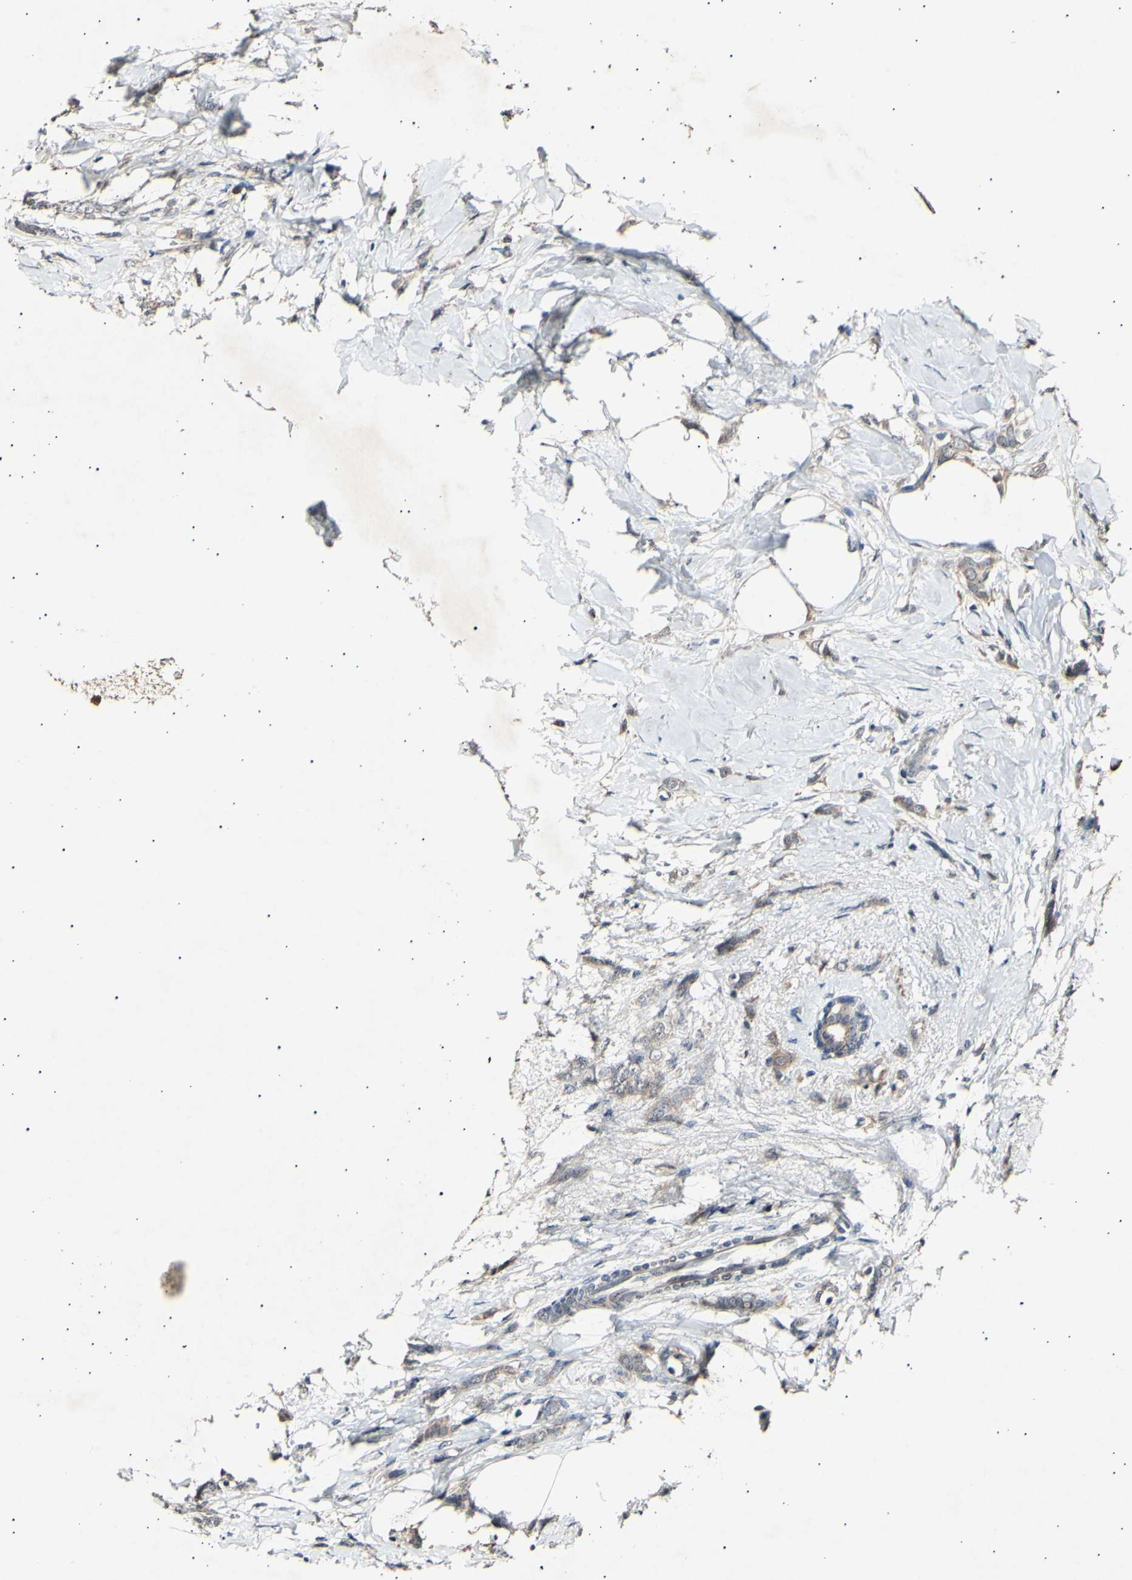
{"staining": {"intensity": "moderate", "quantity": ">75%", "location": "cytoplasmic/membranous"}, "tissue": "breast cancer", "cell_type": "Tumor cells", "image_type": "cancer", "snomed": [{"axis": "morphology", "description": "Lobular carcinoma, in situ"}, {"axis": "morphology", "description": "Lobular carcinoma"}, {"axis": "topography", "description": "Breast"}], "caption": "An image of human breast lobular carcinoma in situ stained for a protein demonstrates moderate cytoplasmic/membranous brown staining in tumor cells.", "gene": "ADCY3", "patient": {"sex": "female", "age": 41}}